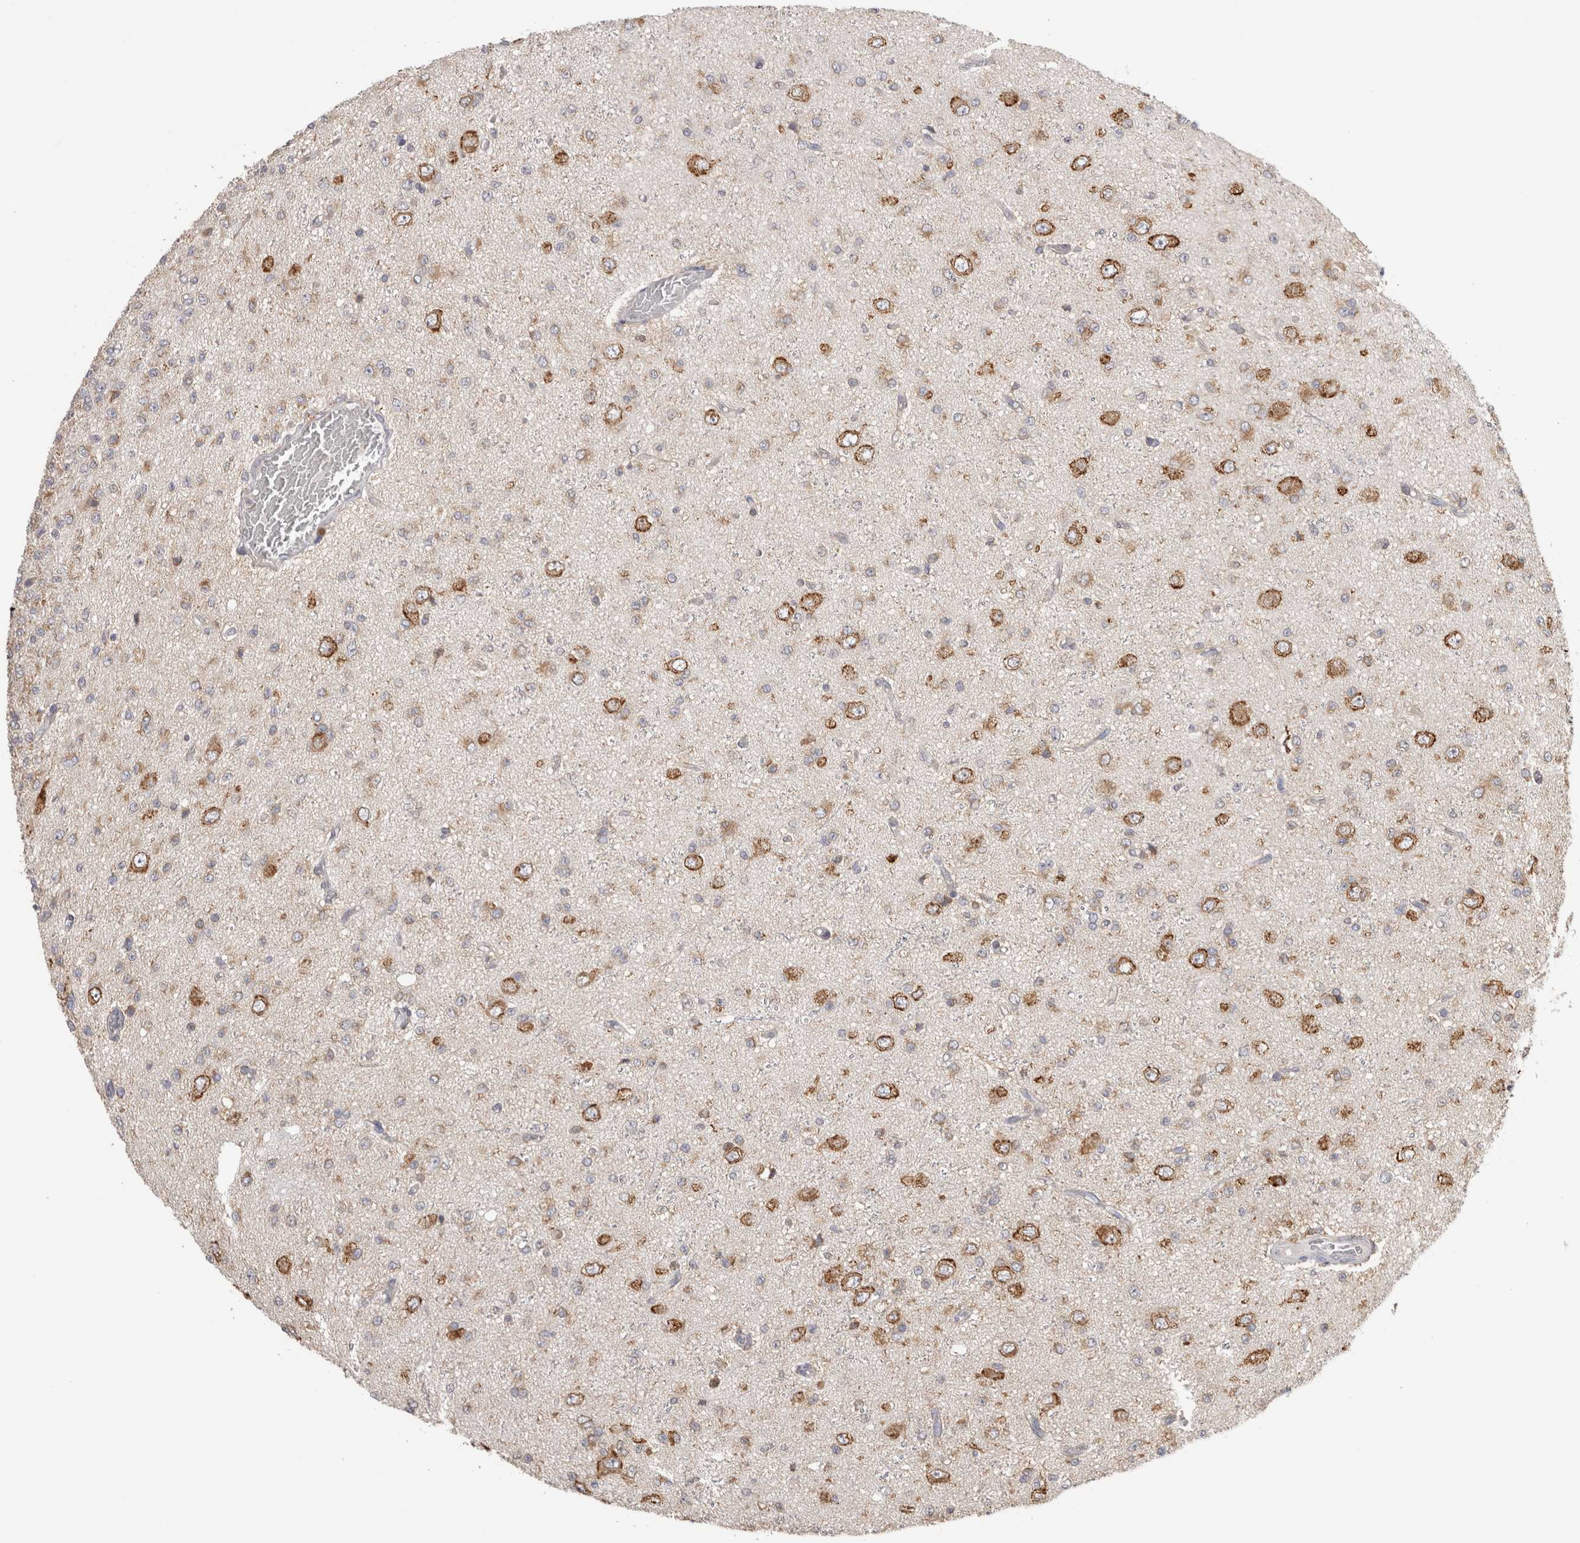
{"staining": {"intensity": "moderate", "quantity": "<25%", "location": "cytoplasmic/membranous"}, "tissue": "glioma", "cell_type": "Tumor cells", "image_type": "cancer", "snomed": [{"axis": "morphology", "description": "Glioma, malignant, High grade"}, {"axis": "topography", "description": "pancreas cauda"}], "caption": "Brown immunohistochemical staining in glioma displays moderate cytoplasmic/membranous expression in about <25% of tumor cells. The staining was performed using DAB to visualize the protein expression in brown, while the nuclei were stained in blue with hematoxylin (Magnification: 20x).", "gene": "LRPAP1", "patient": {"sex": "male", "age": 60}}